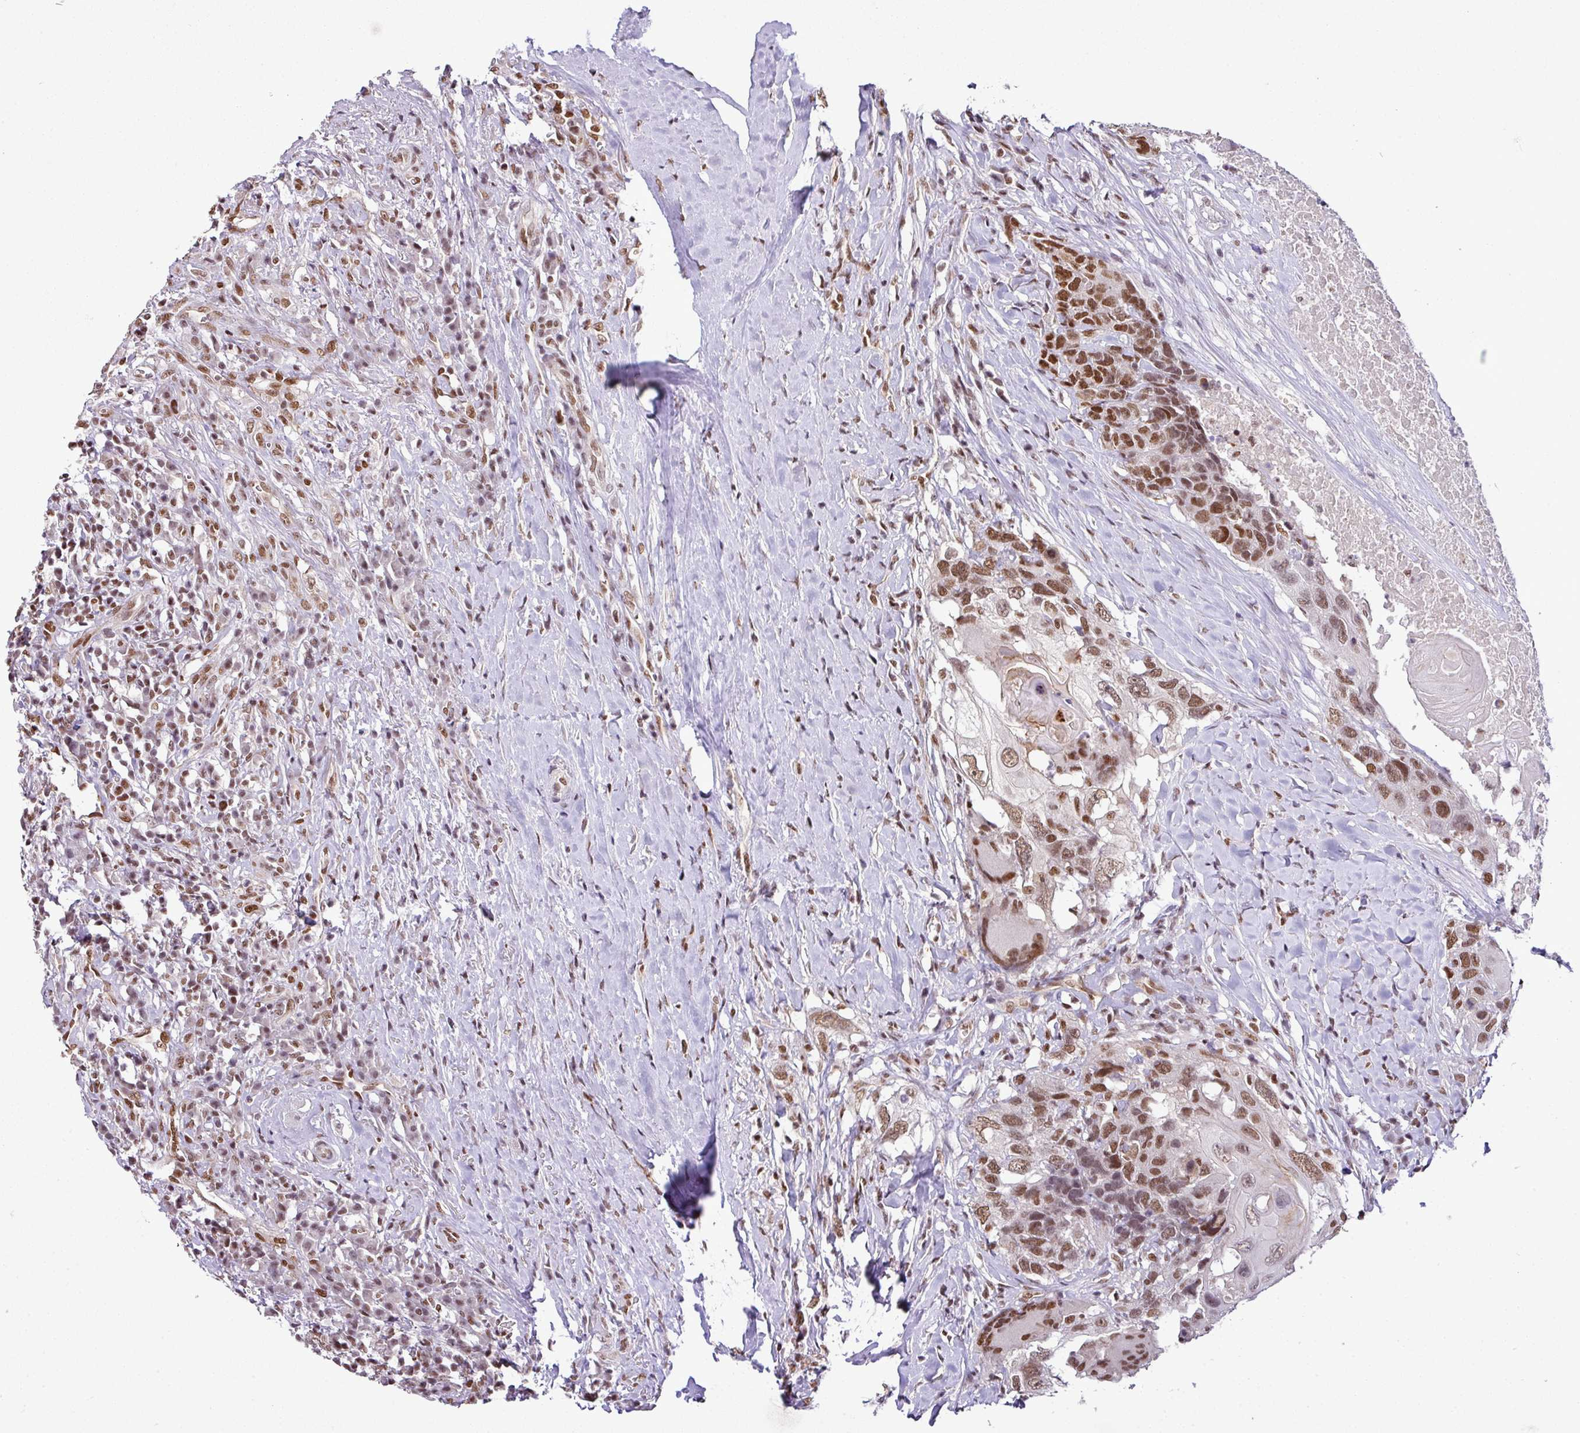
{"staining": {"intensity": "moderate", "quantity": ">75%", "location": "nuclear"}, "tissue": "head and neck cancer", "cell_type": "Tumor cells", "image_type": "cancer", "snomed": [{"axis": "morphology", "description": "Squamous cell carcinoma, NOS"}, {"axis": "topography", "description": "Head-Neck"}], "caption": "Moderate nuclear protein positivity is present in approximately >75% of tumor cells in head and neck cancer (squamous cell carcinoma). (DAB (3,3'-diaminobenzidine) IHC with brightfield microscopy, high magnification).", "gene": "PGAP4", "patient": {"sex": "male", "age": 66}}